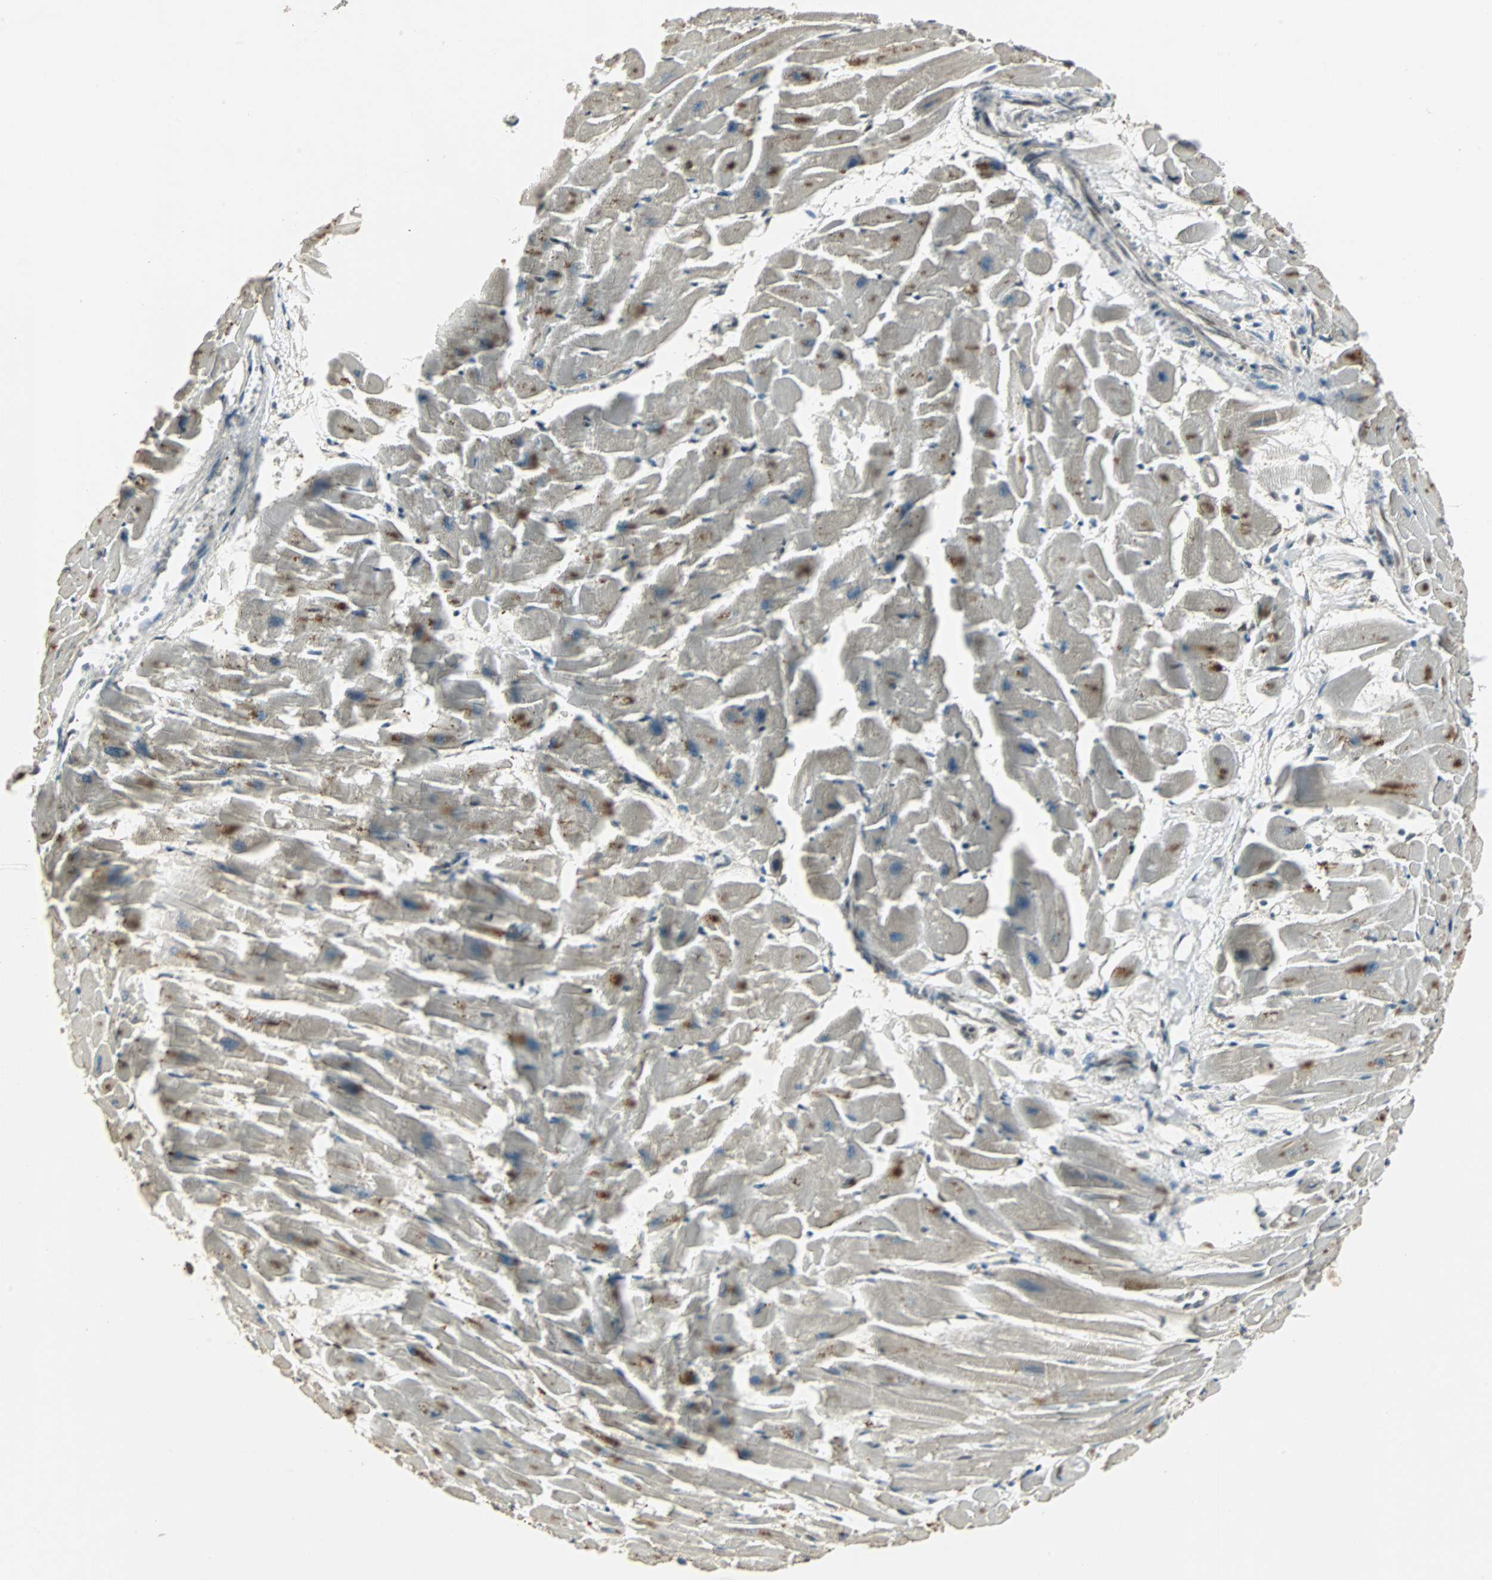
{"staining": {"intensity": "moderate", "quantity": ">75%", "location": "cytoplasmic/membranous"}, "tissue": "heart muscle", "cell_type": "Cardiomyocytes", "image_type": "normal", "snomed": [{"axis": "morphology", "description": "Normal tissue, NOS"}, {"axis": "topography", "description": "Heart"}], "caption": "Immunohistochemical staining of unremarkable human heart muscle displays moderate cytoplasmic/membranous protein positivity in about >75% of cardiomyocytes. Nuclei are stained in blue.", "gene": "MED4", "patient": {"sex": "female", "age": 19}}